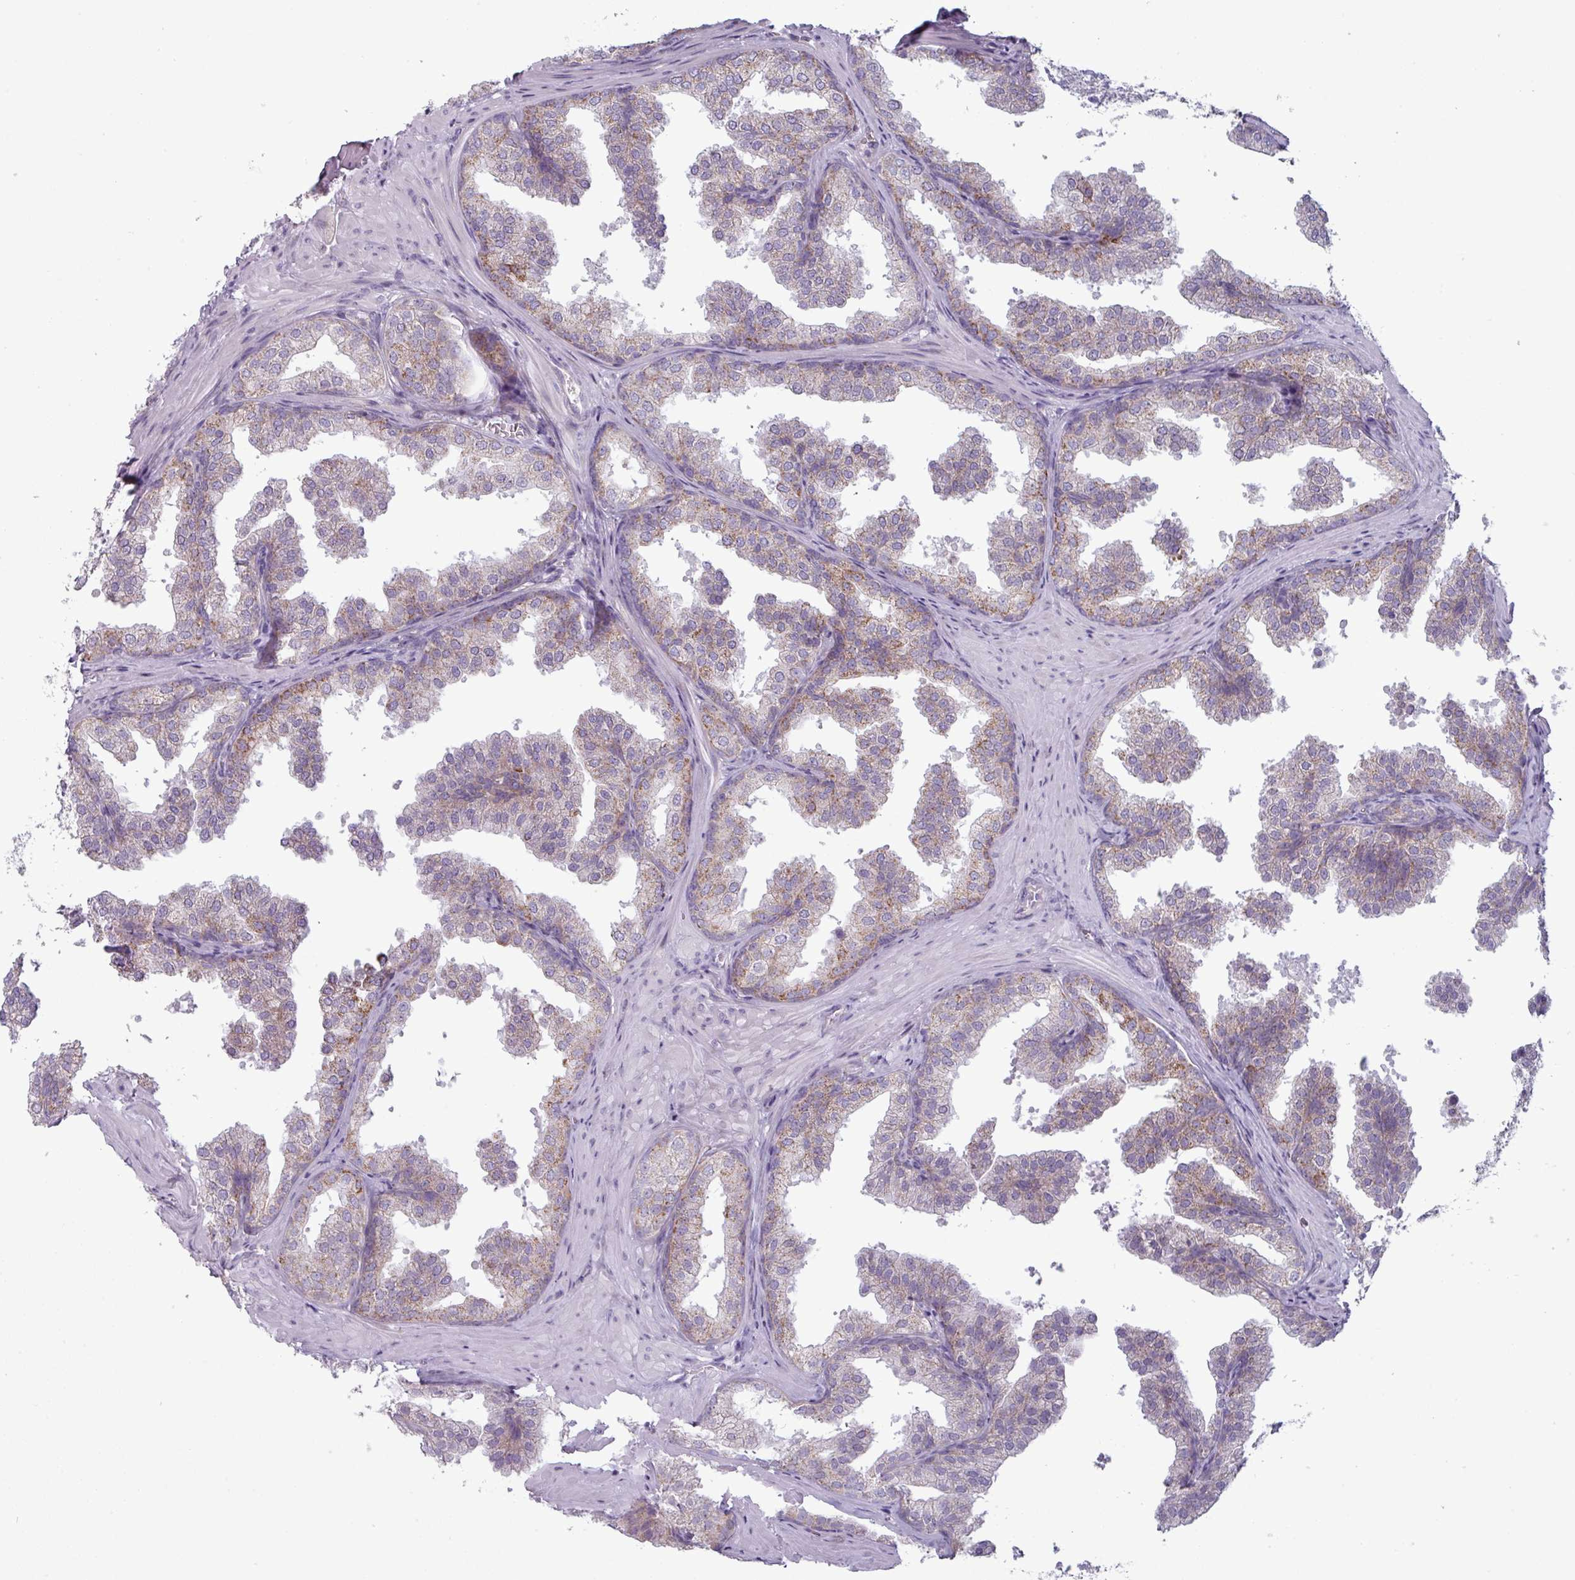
{"staining": {"intensity": "moderate", "quantity": "25%-75%", "location": "cytoplasmic/membranous"}, "tissue": "prostate", "cell_type": "Glandular cells", "image_type": "normal", "snomed": [{"axis": "morphology", "description": "Normal tissue, NOS"}, {"axis": "topography", "description": "Prostate"}], "caption": "Brown immunohistochemical staining in benign human prostate reveals moderate cytoplasmic/membranous staining in approximately 25%-75% of glandular cells.", "gene": "ZNF615", "patient": {"sex": "male", "age": 37}}